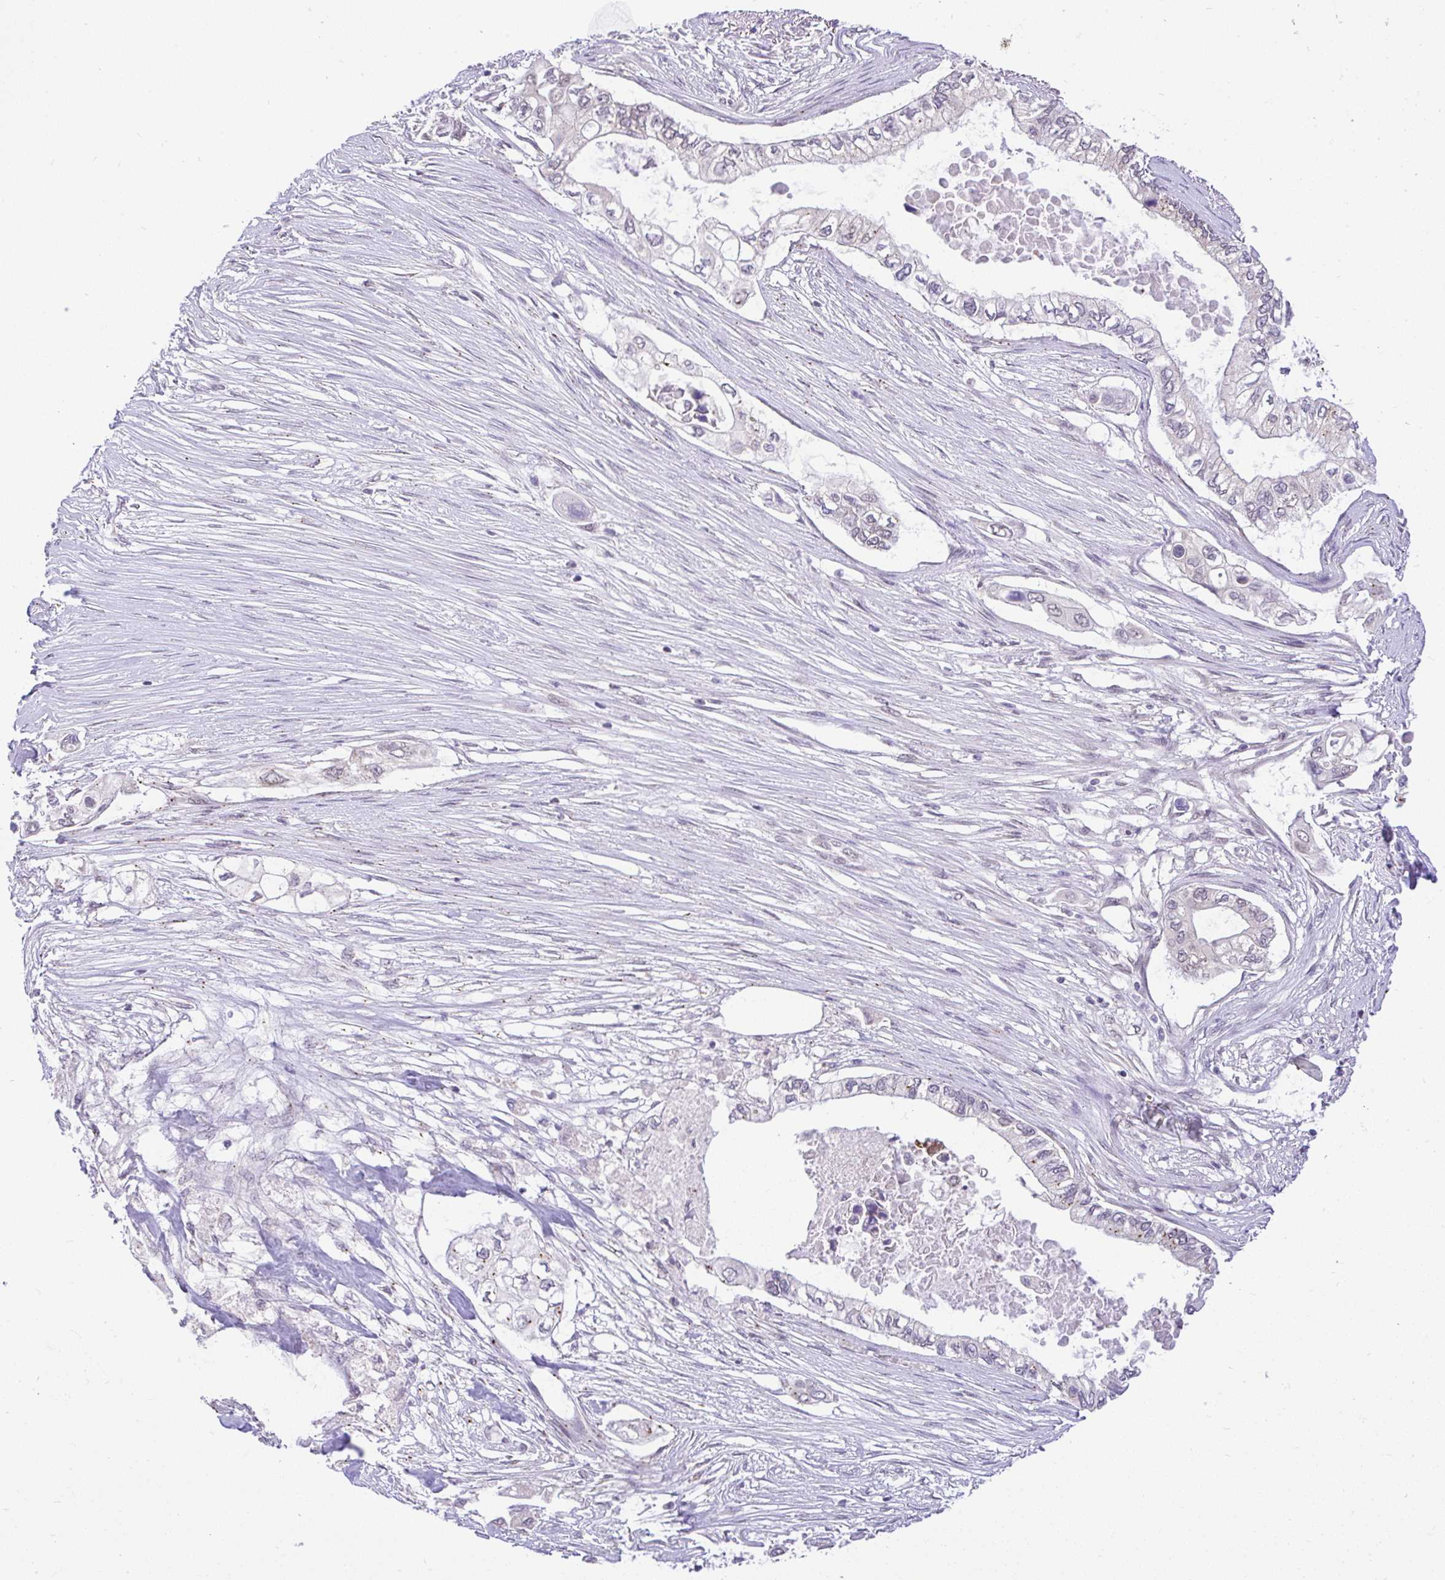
{"staining": {"intensity": "weak", "quantity": "<25%", "location": "cytoplasmic/membranous"}, "tissue": "pancreatic cancer", "cell_type": "Tumor cells", "image_type": "cancer", "snomed": [{"axis": "morphology", "description": "Adenocarcinoma, NOS"}, {"axis": "topography", "description": "Pancreas"}], "caption": "A high-resolution image shows immunohistochemistry (IHC) staining of pancreatic cancer (adenocarcinoma), which exhibits no significant staining in tumor cells. Brightfield microscopy of immunohistochemistry stained with DAB (brown) and hematoxylin (blue), captured at high magnification.", "gene": "PYCR2", "patient": {"sex": "female", "age": 63}}